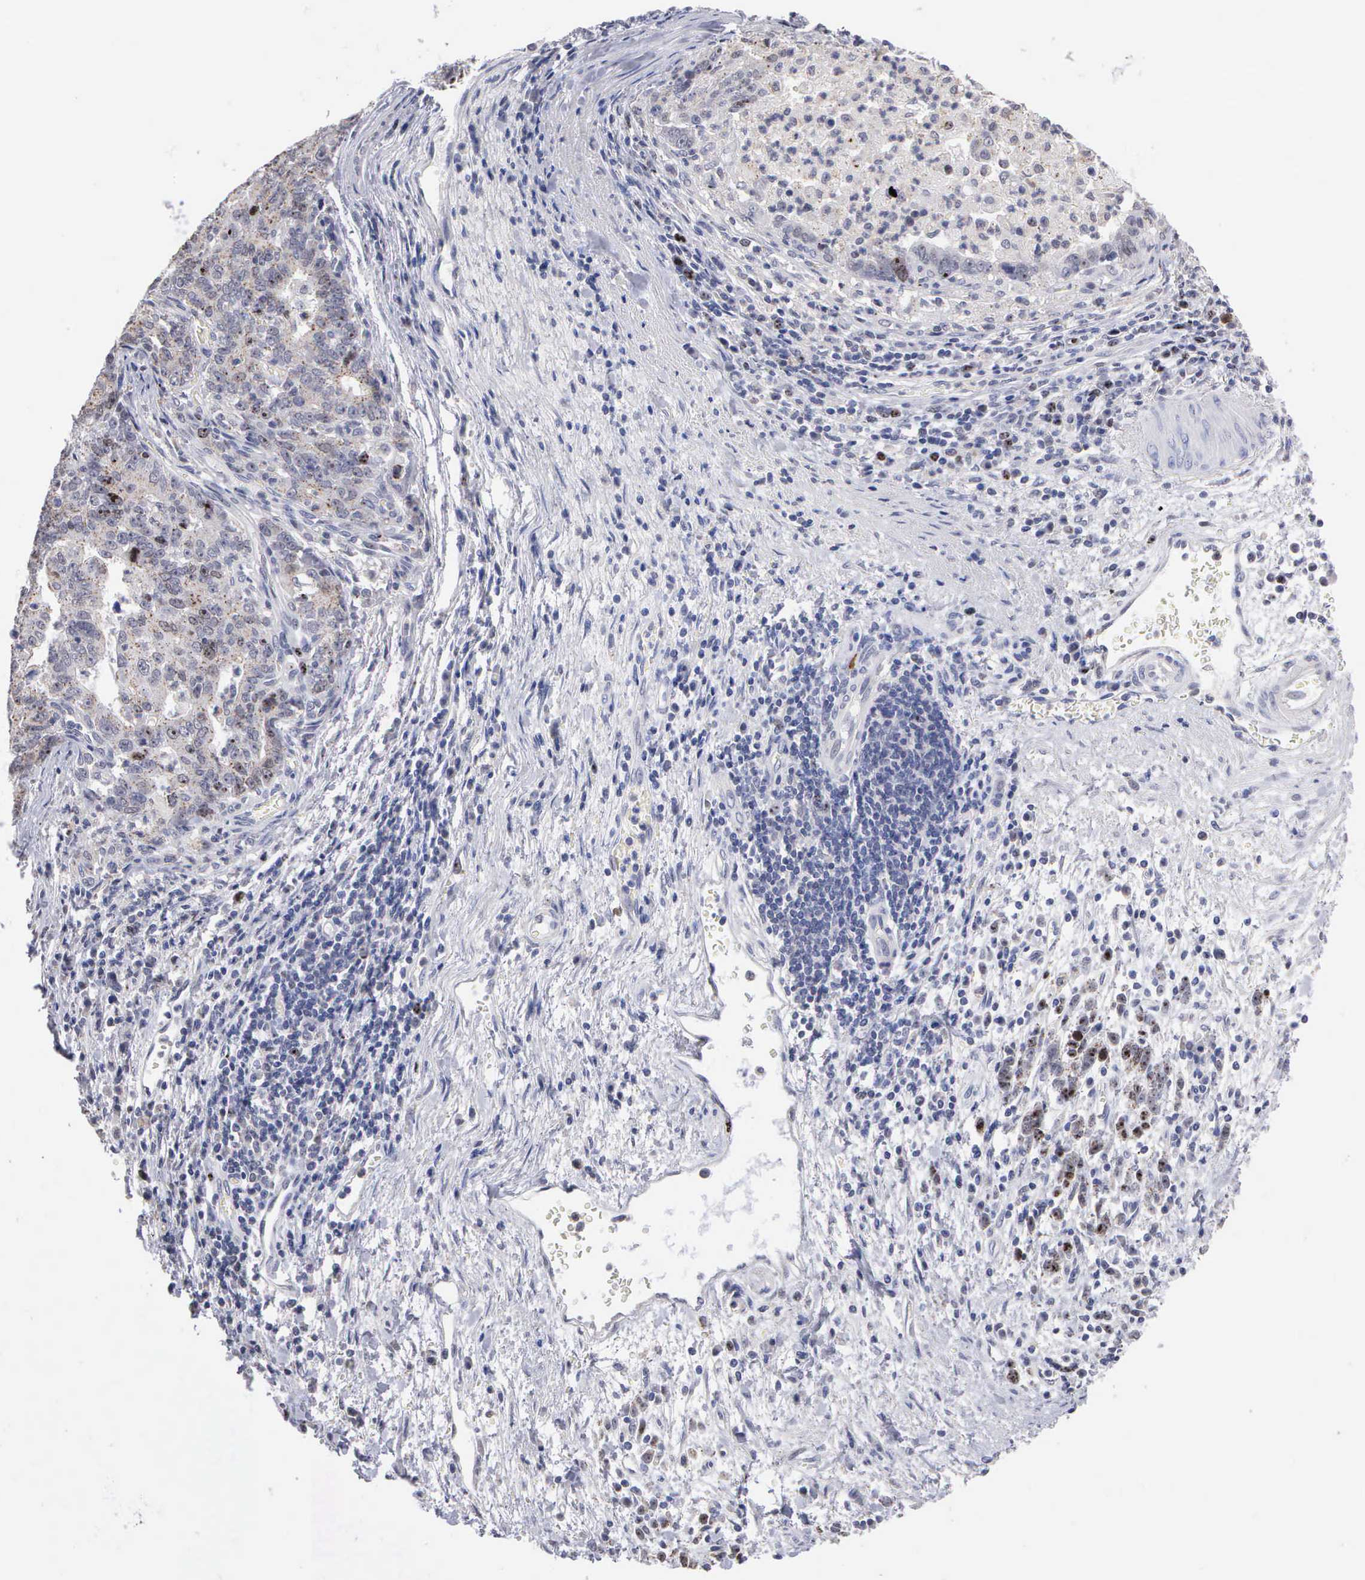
{"staining": {"intensity": "moderate", "quantity": "25%-75%", "location": "cytoplasmic/membranous,nuclear"}, "tissue": "stomach cancer", "cell_type": "Tumor cells", "image_type": "cancer", "snomed": [{"axis": "morphology", "description": "Adenocarcinoma, NOS"}, {"axis": "topography", "description": "Stomach, upper"}], "caption": "High-magnification brightfield microscopy of stomach cancer (adenocarcinoma) stained with DAB (3,3'-diaminobenzidine) (brown) and counterstained with hematoxylin (blue). tumor cells exhibit moderate cytoplasmic/membranous and nuclear staining is seen in about25%-75% of cells. (brown staining indicates protein expression, while blue staining denotes nuclei).", "gene": "KDM6A", "patient": {"sex": "female", "age": 50}}